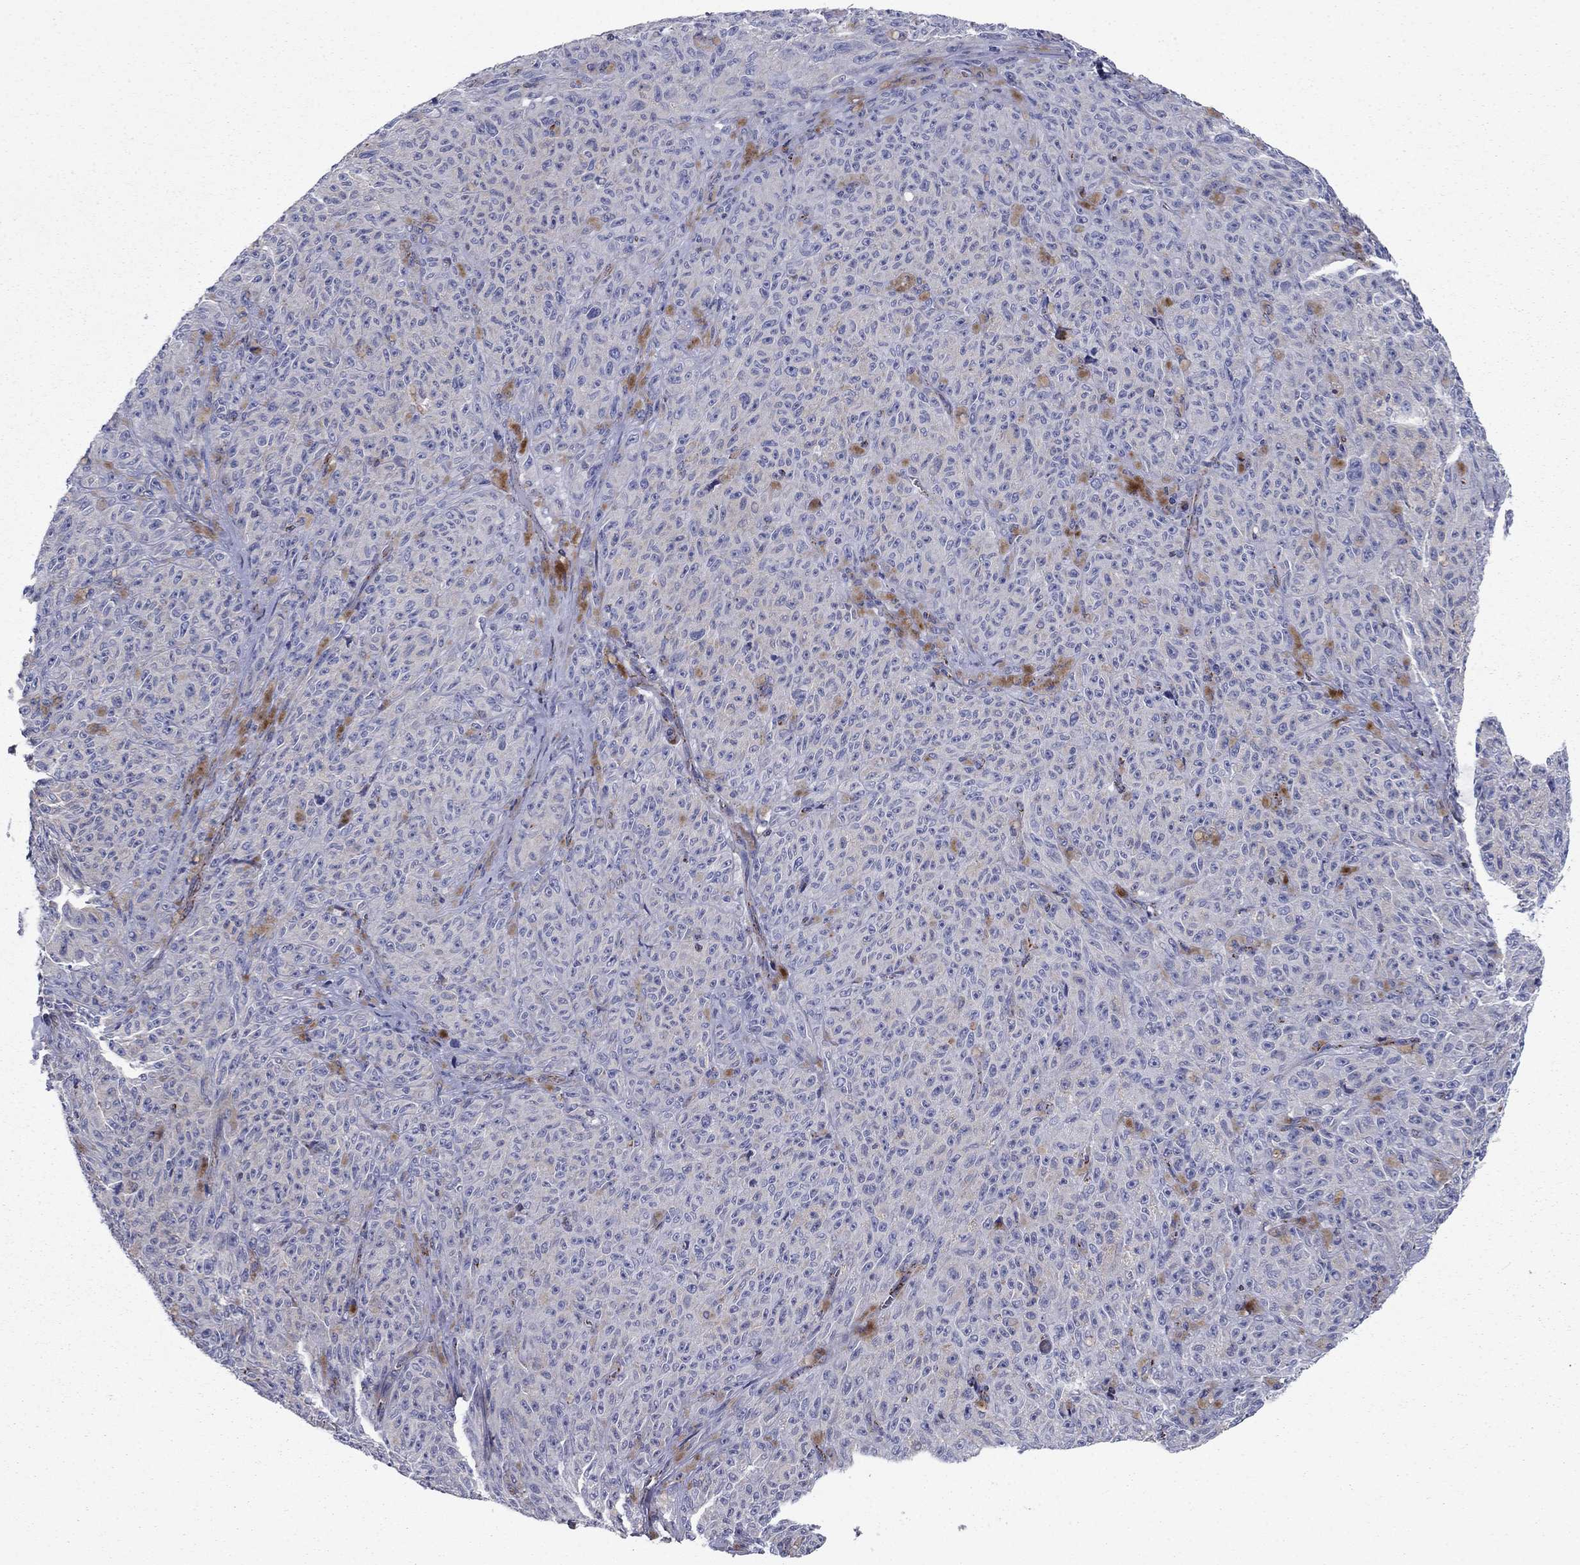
{"staining": {"intensity": "negative", "quantity": "none", "location": "none"}, "tissue": "melanoma", "cell_type": "Tumor cells", "image_type": "cancer", "snomed": [{"axis": "morphology", "description": "Malignant melanoma, NOS"}, {"axis": "topography", "description": "Skin"}], "caption": "Micrograph shows no protein expression in tumor cells of melanoma tissue.", "gene": "NDUFV1", "patient": {"sex": "female", "age": 82}}